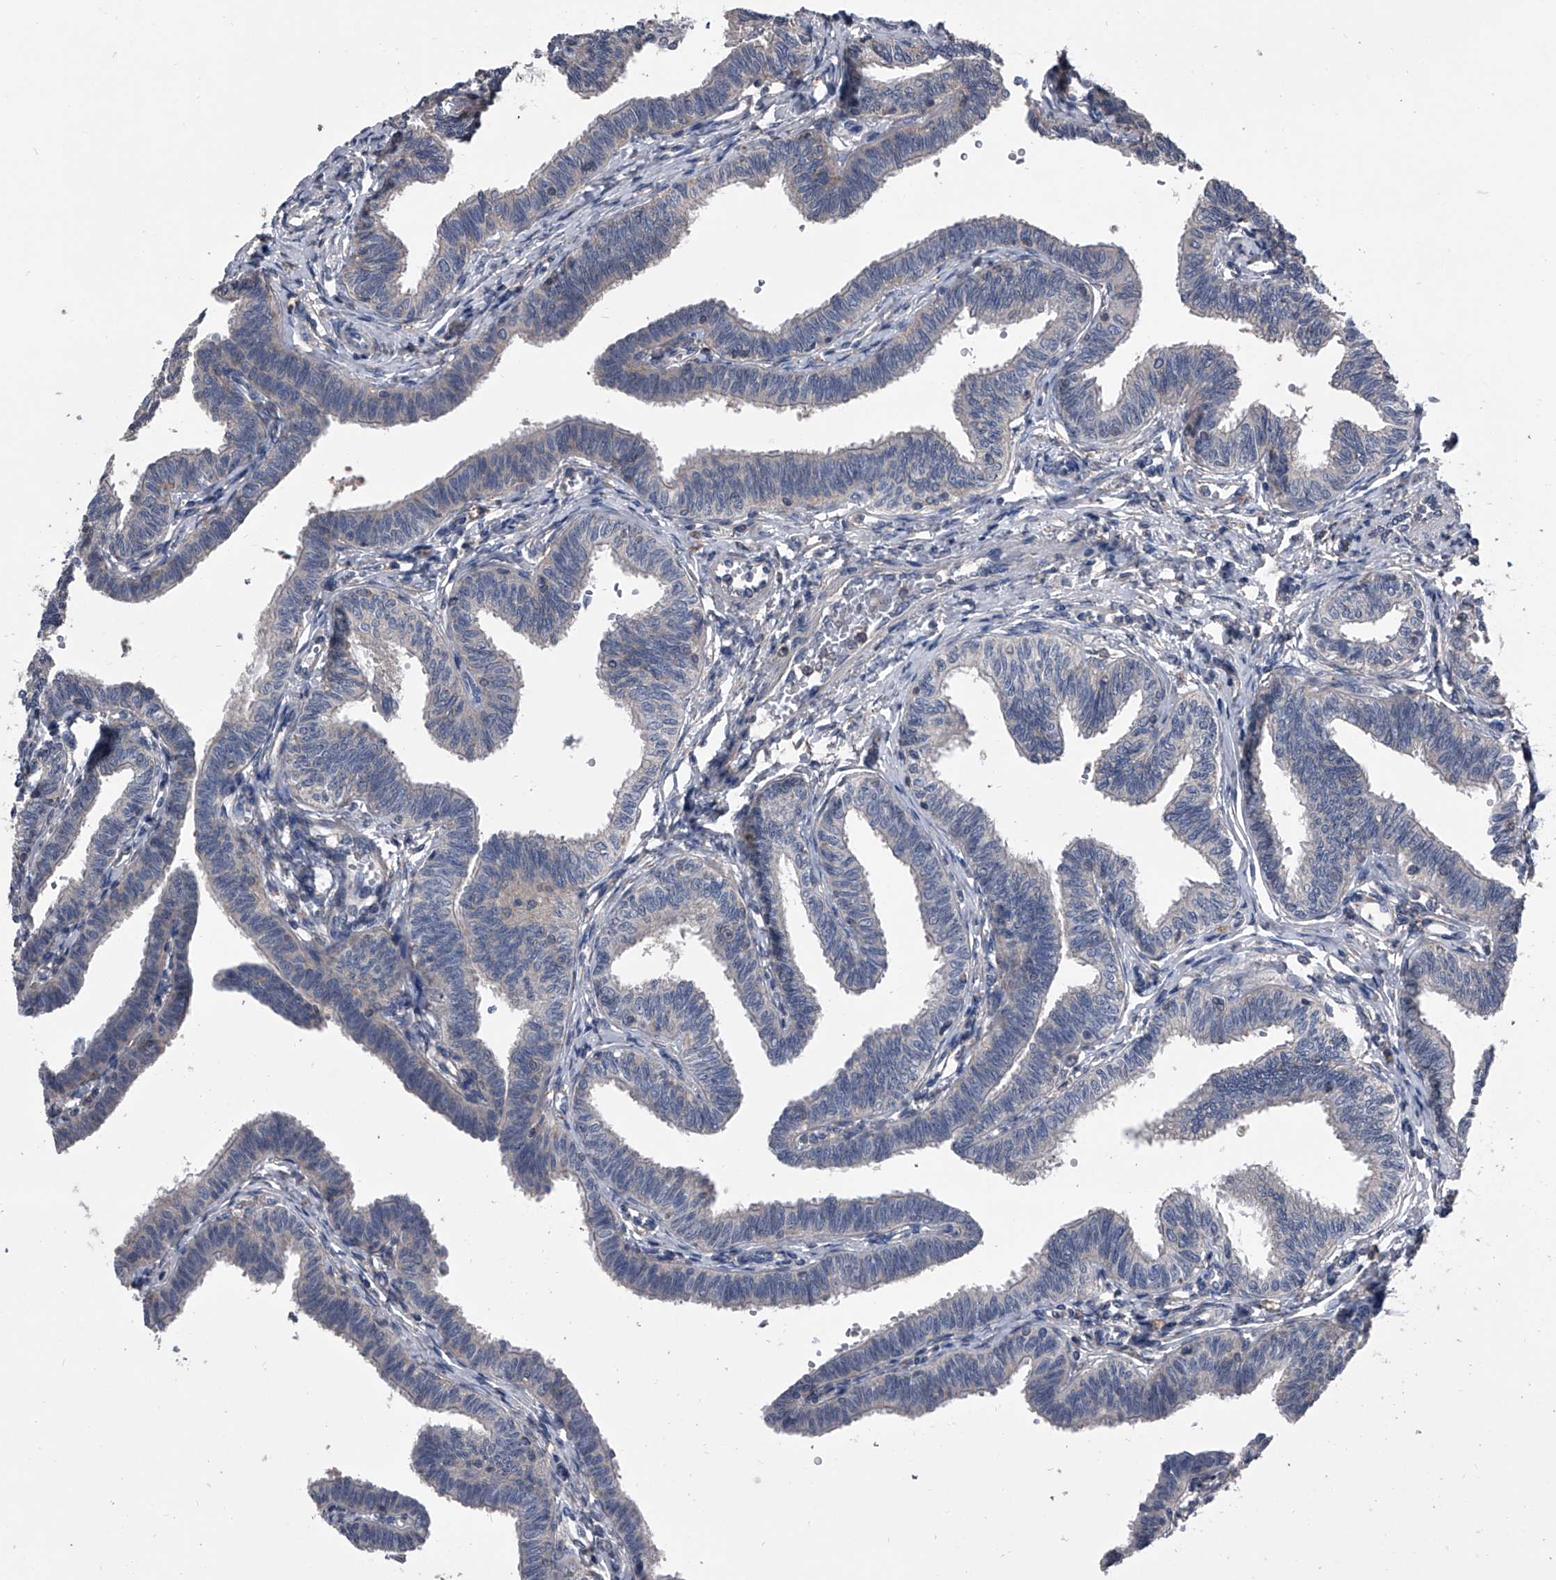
{"staining": {"intensity": "negative", "quantity": "none", "location": "none"}, "tissue": "fallopian tube", "cell_type": "Glandular cells", "image_type": "normal", "snomed": [{"axis": "morphology", "description": "Normal tissue, NOS"}, {"axis": "topography", "description": "Fallopian tube"}, {"axis": "topography", "description": "Ovary"}], "caption": "Image shows no significant protein positivity in glandular cells of benign fallopian tube.", "gene": "PIP5K1A", "patient": {"sex": "female", "age": 23}}